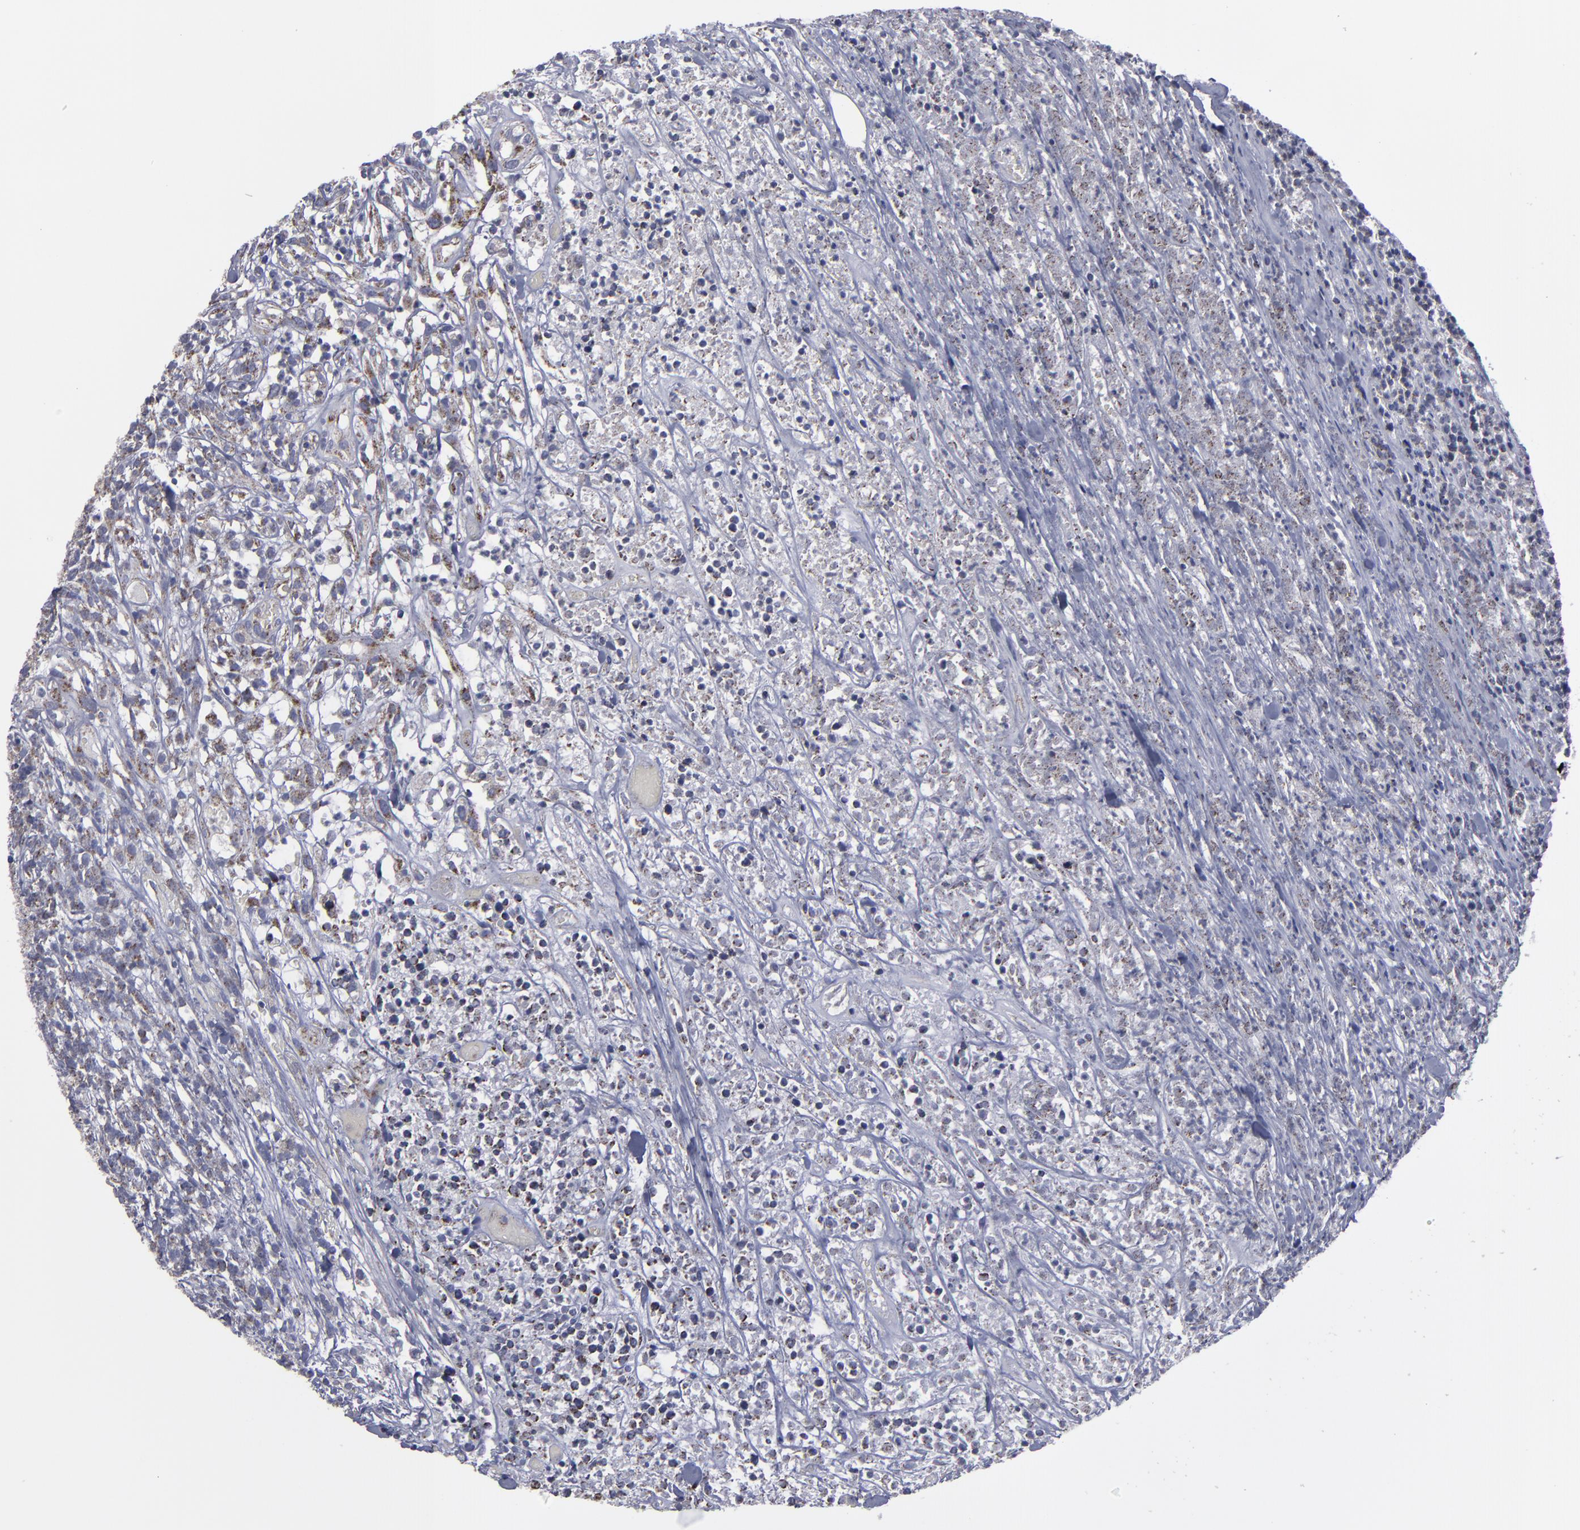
{"staining": {"intensity": "moderate", "quantity": "25%-75%", "location": "cytoplasmic/membranous"}, "tissue": "lymphoma", "cell_type": "Tumor cells", "image_type": "cancer", "snomed": [{"axis": "morphology", "description": "Malignant lymphoma, non-Hodgkin's type, High grade"}, {"axis": "topography", "description": "Lymph node"}], "caption": "Malignant lymphoma, non-Hodgkin's type (high-grade) stained with a brown dye reveals moderate cytoplasmic/membranous positive staining in about 25%-75% of tumor cells.", "gene": "MYOM2", "patient": {"sex": "female", "age": 73}}